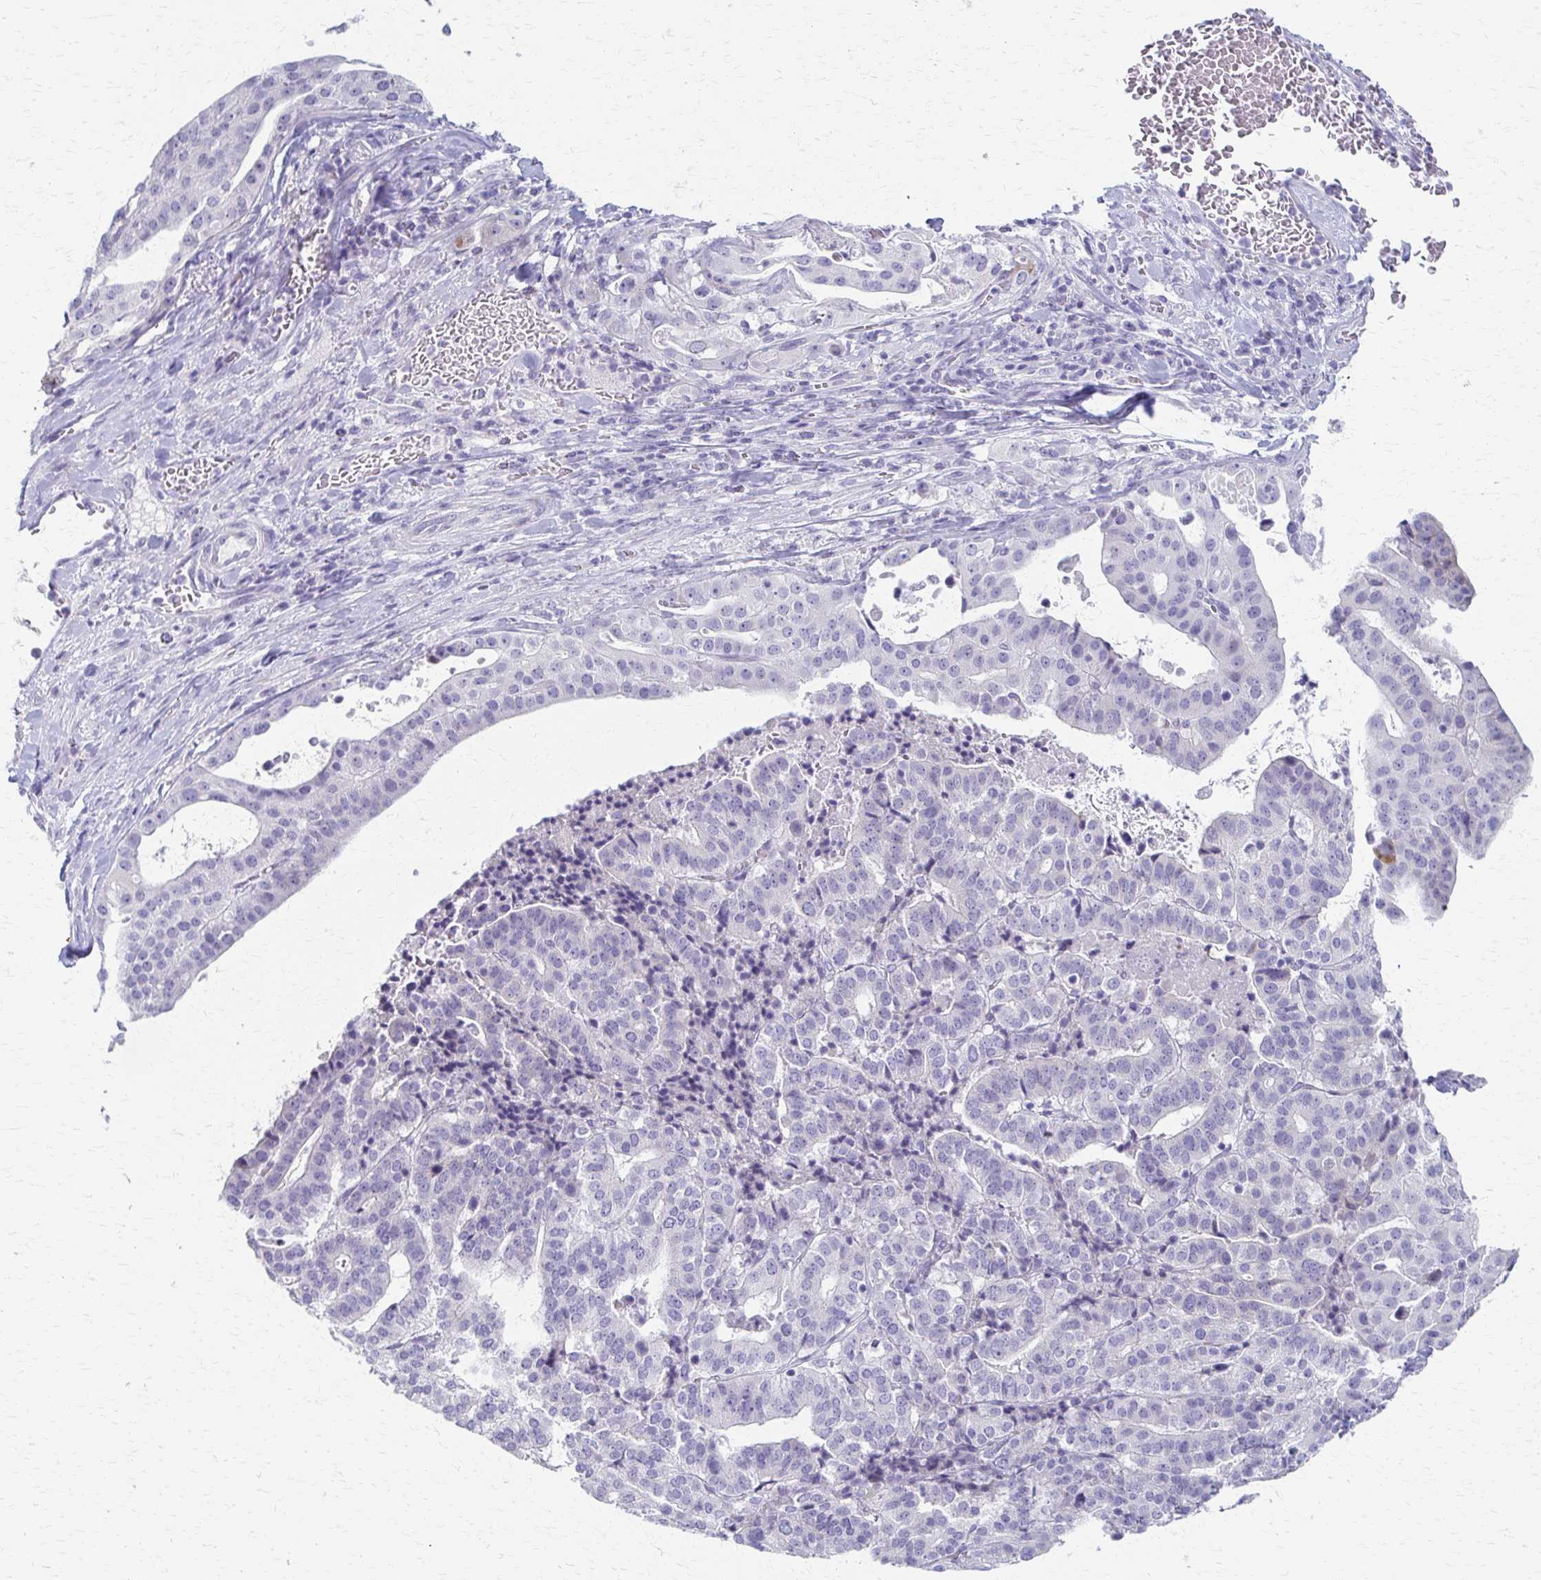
{"staining": {"intensity": "negative", "quantity": "none", "location": "none"}, "tissue": "stomach cancer", "cell_type": "Tumor cells", "image_type": "cancer", "snomed": [{"axis": "morphology", "description": "Adenocarcinoma, NOS"}, {"axis": "topography", "description": "Stomach"}], "caption": "Stomach cancer (adenocarcinoma) was stained to show a protein in brown. There is no significant positivity in tumor cells.", "gene": "CYB5A", "patient": {"sex": "male", "age": 48}}